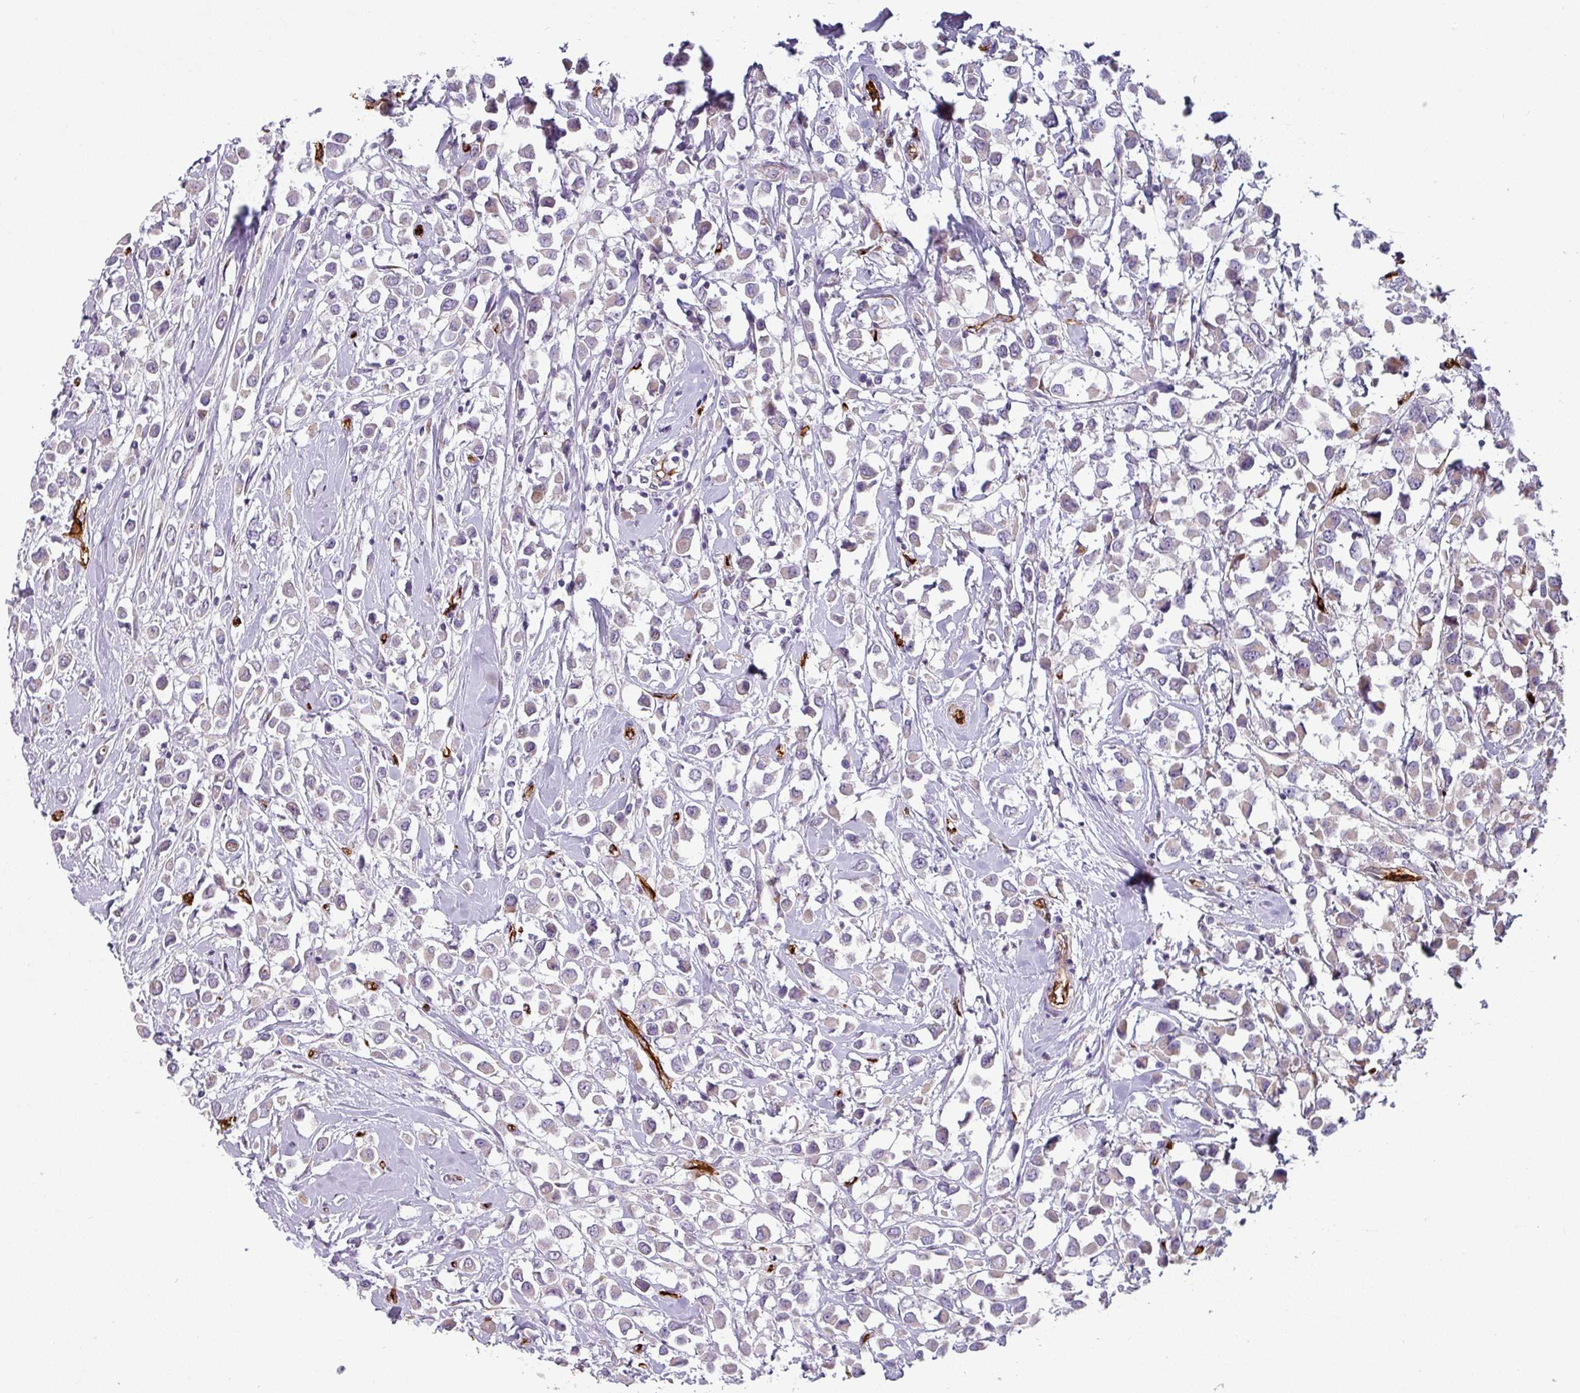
{"staining": {"intensity": "weak", "quantity": "<25%", "location": "cytoplasmic/membranous"}, "tissue": "breast cancer", "cell_type": "Tumor cells", "image_type": "cancer", "snomed": [{"axis": "morphology", "description": "Duct carcinoma"}, {"axis": "topography", "description": "Breast"}], "caption": "A high-resolution histopathology image shows IHC staining of breast intraductal carcinoma, which reveals no significant staining in tumor cells.", "gene": "PRODH2", "patient": {"sex": "female", "age": 87}}